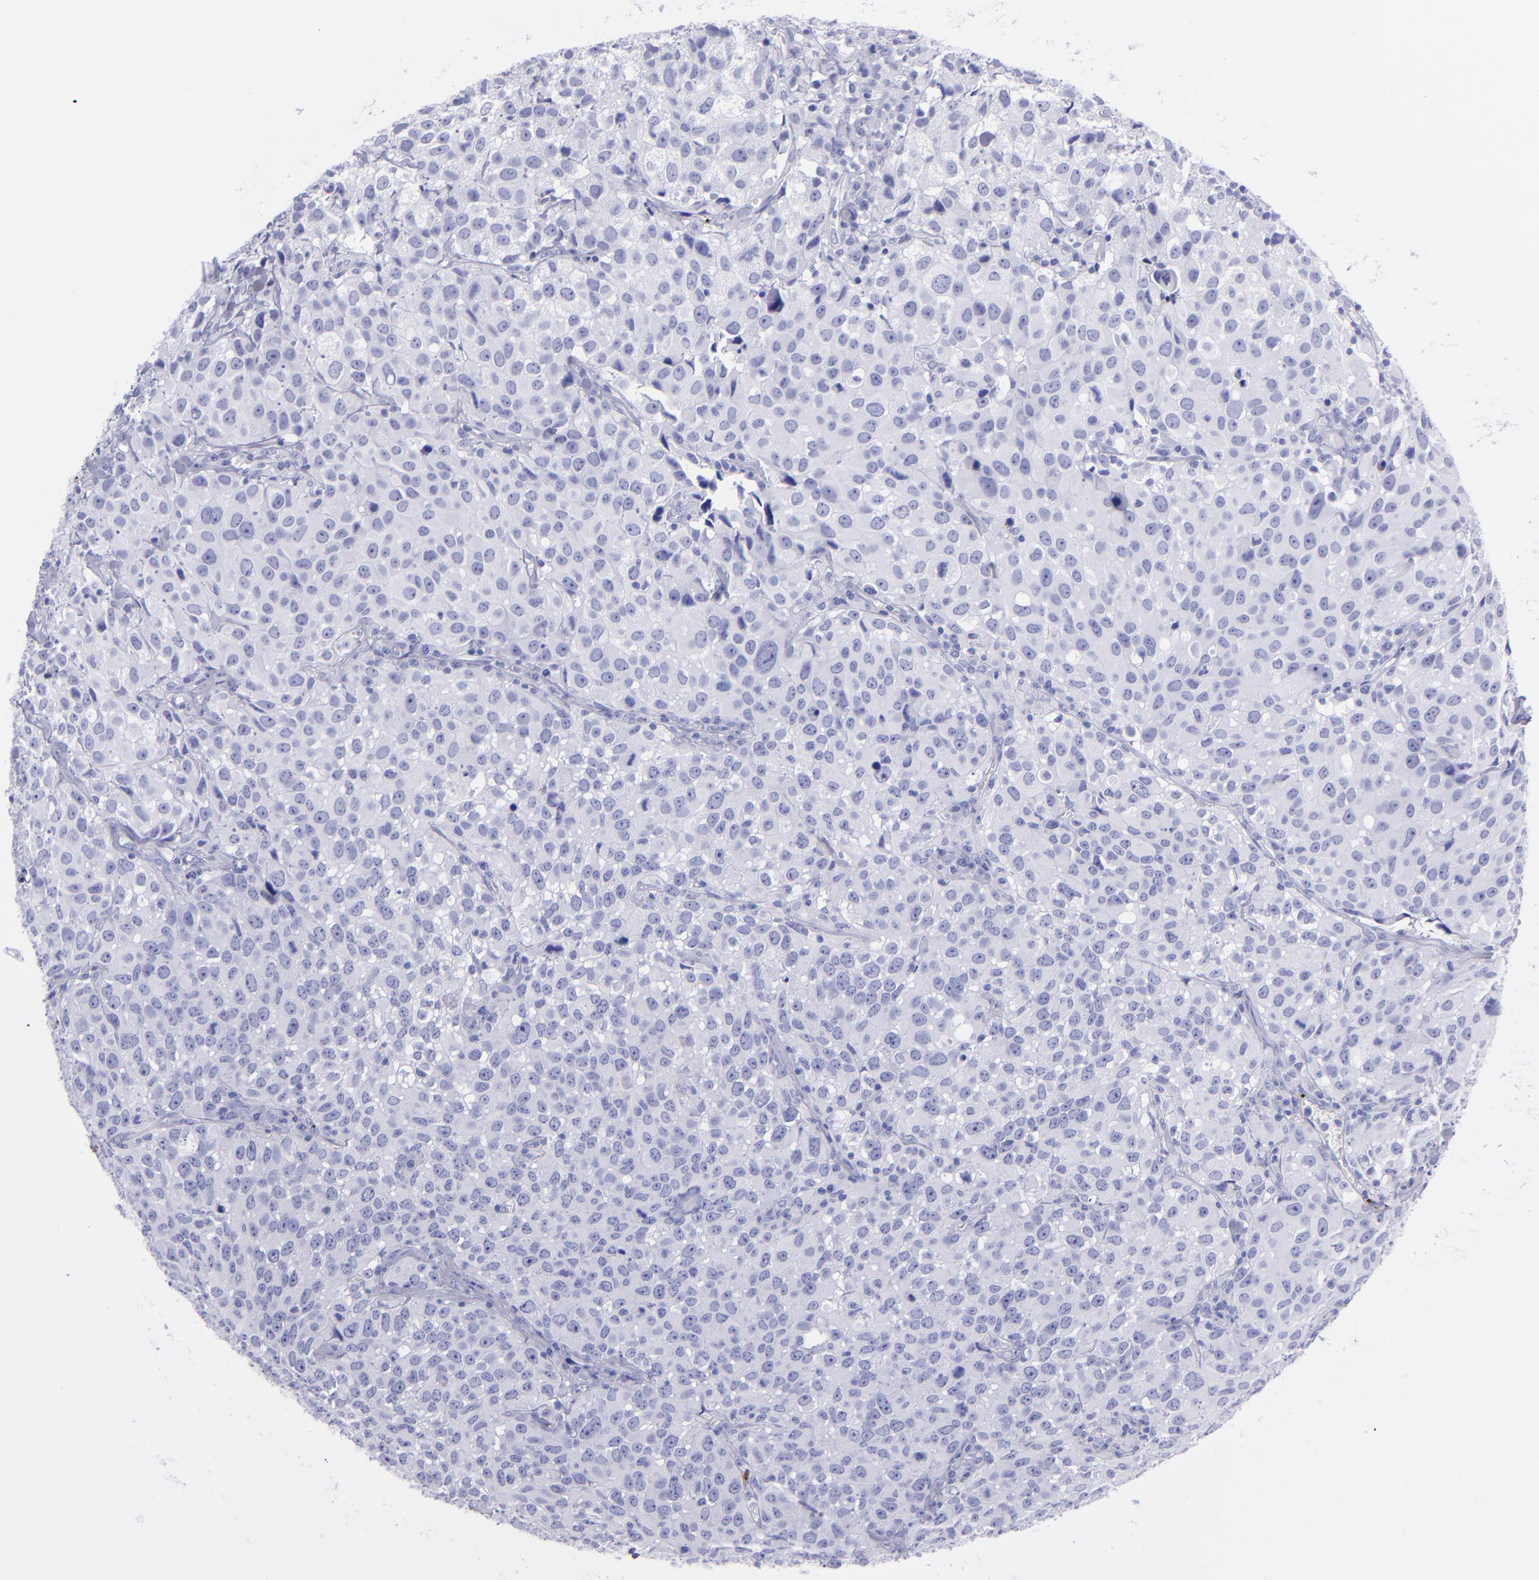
{"staining": {"intensity": "negative", "quantity": "none", "location": "none"}, "tissue": "urothelial cancer", "cell_type": "Tumor cells", "image_type": "cancer", "snomed": [{"axis": "morphology", "description": "Urothelial carcinoma, High grade"}, {"axis": "topography", "description": "Urinary bladder"}], "caption": "This image is of urothelial cancer stained with IHC to label a protein in brown with the nuclei are counter-stained blue. There is no positivity in tumor cells.", "gene": "EFCAB13", "patient": {"sex": "female", "age": 75}}